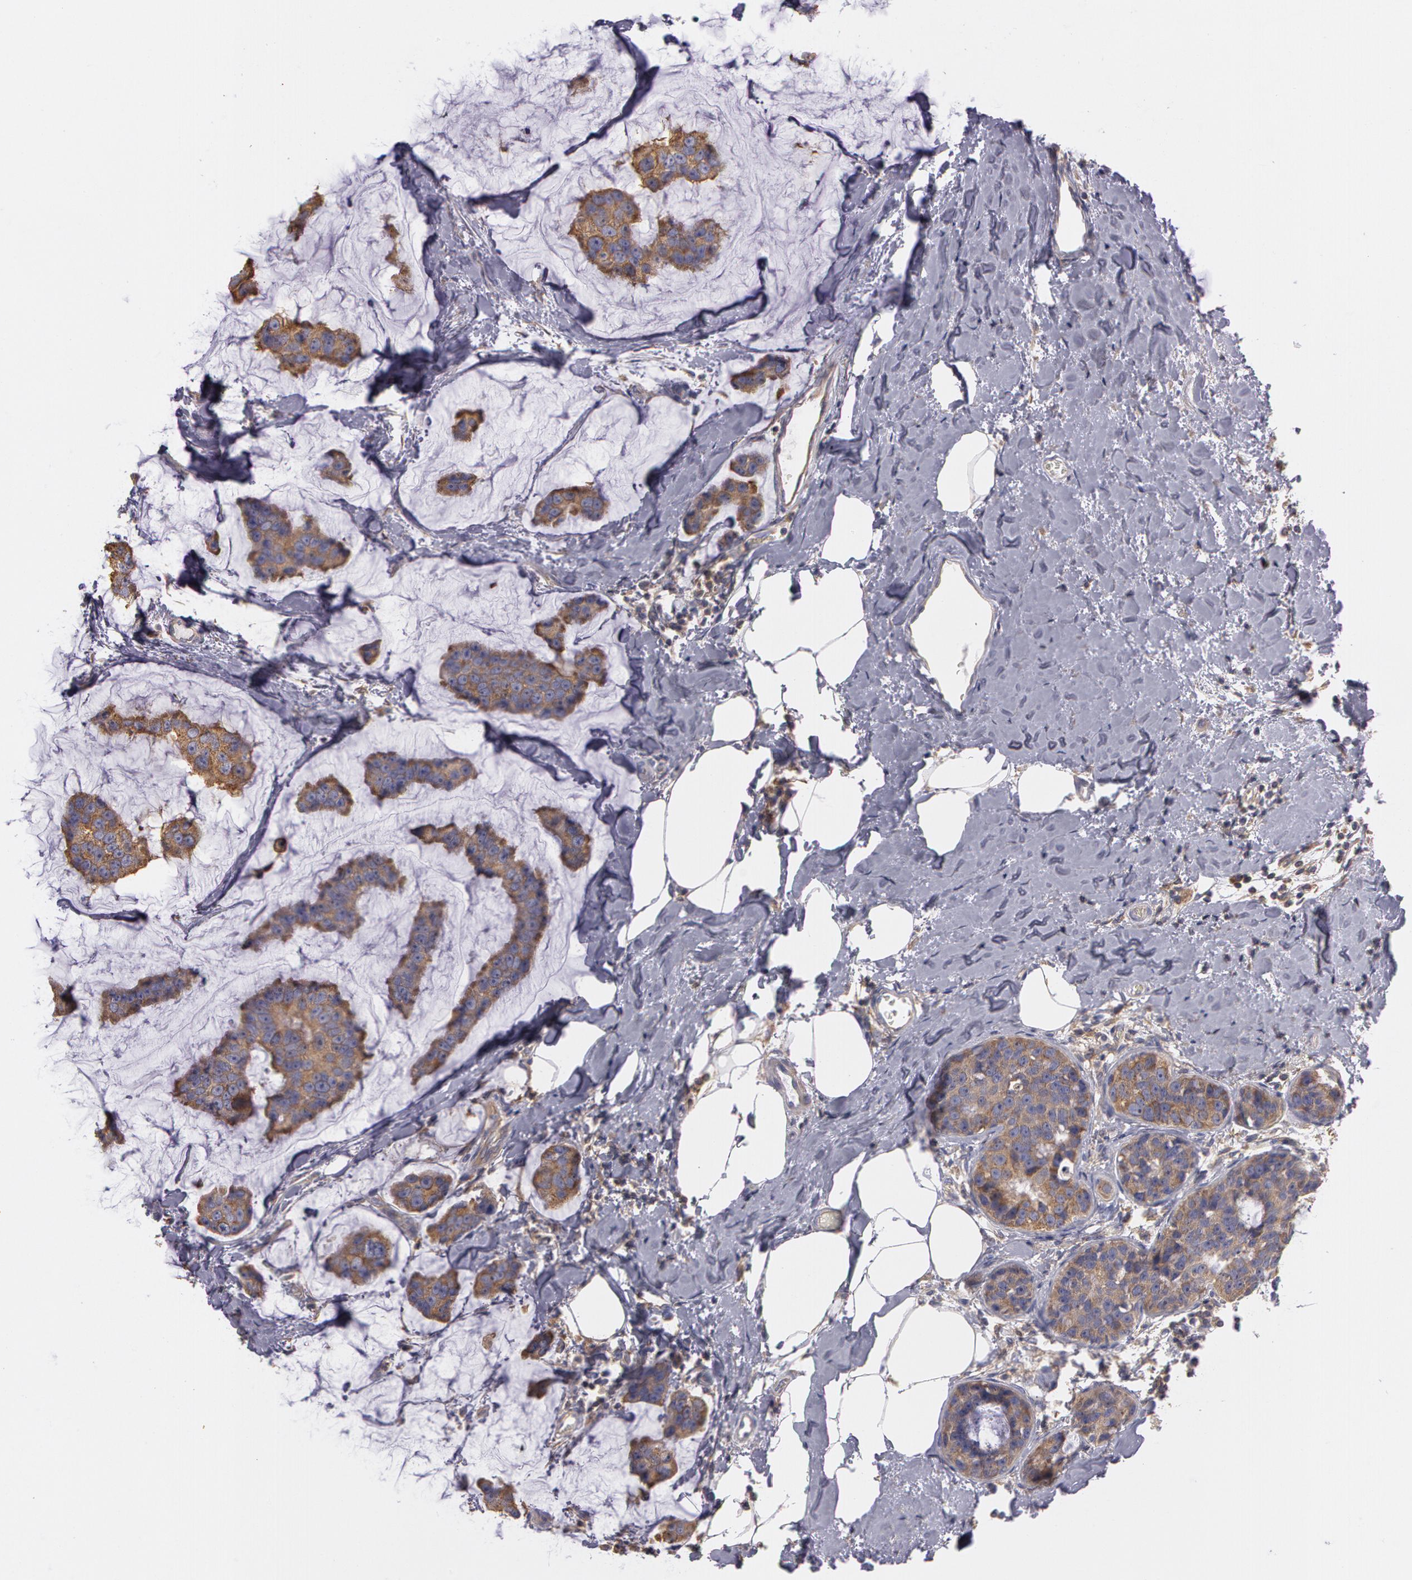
{"staining": {"intensity": "moderate", "quantity": ">75%", "location": "cytoplasmic/membranous"}, "tissue": "breast cancer", "cell_type": "Tumor cells", "image_type": "cancer", "snomed": [{"axis": "morphology", "description": "Normal tissue, NOS"}, {"axis": "morphology", "description": "Duct carcinoma"}, {"axis": "topography", "description": "Breast"}], "caption": "Tumor cells exhibit moderate cytoplasmic/membranous staining in about >75% of cells in breast cancer. (DAB (3,3'-diaminobenzidine) IHC, brown staining for protein, blue staining for nuclei).", "gene": "NEK9", "patient": {"sex": "female", "age": 50}}